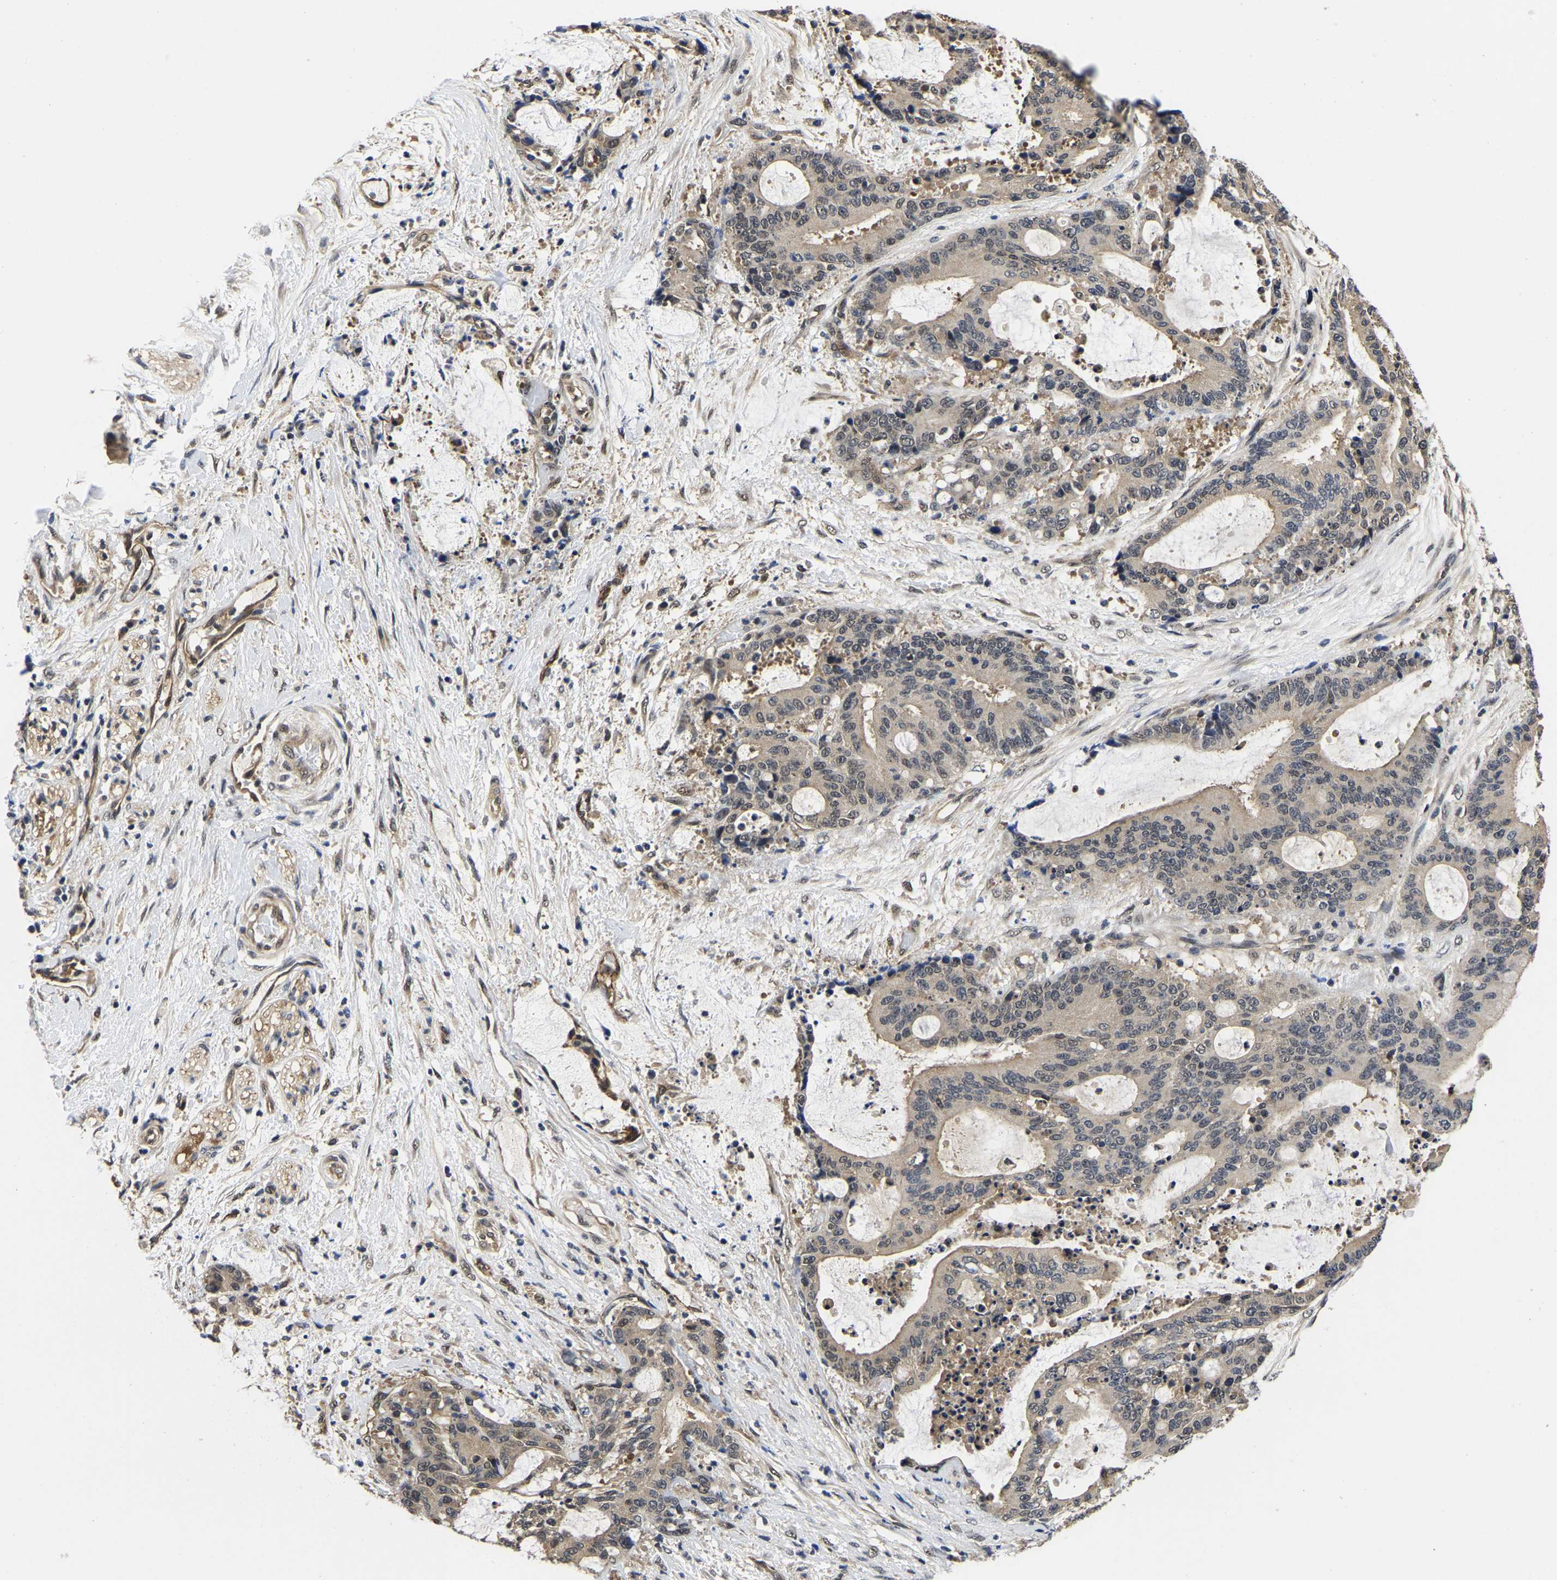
{"staining": {"intensity": "weak", "quantity": ">75%", "location": "cytoplasmic/membranous,nuclear"}, "tissue": "liver cancer", "cell_type": "Tumor cells", "image_type": "cancer", "snomed": [{"axis": "morphology", "description": "Normal tissue, NOS"}, {"axis": "morphology", "description": "Cholangiocarcinoma"}, {"axis": "topography", "description": "Liver"}, {"axis": "topography", "description": "Peripheral nerve tissue"}], "caption": "A high-resolution histopathology image shows immunohistochemistry staining of liver cancer (cholangiocarcinoma), which displays weak cytoplasmic/membranous and nuclear expression in approximately >75% of tumor cells.", "gene": "MCOLN2", "patient": {"sex": "female", "age": 73}}